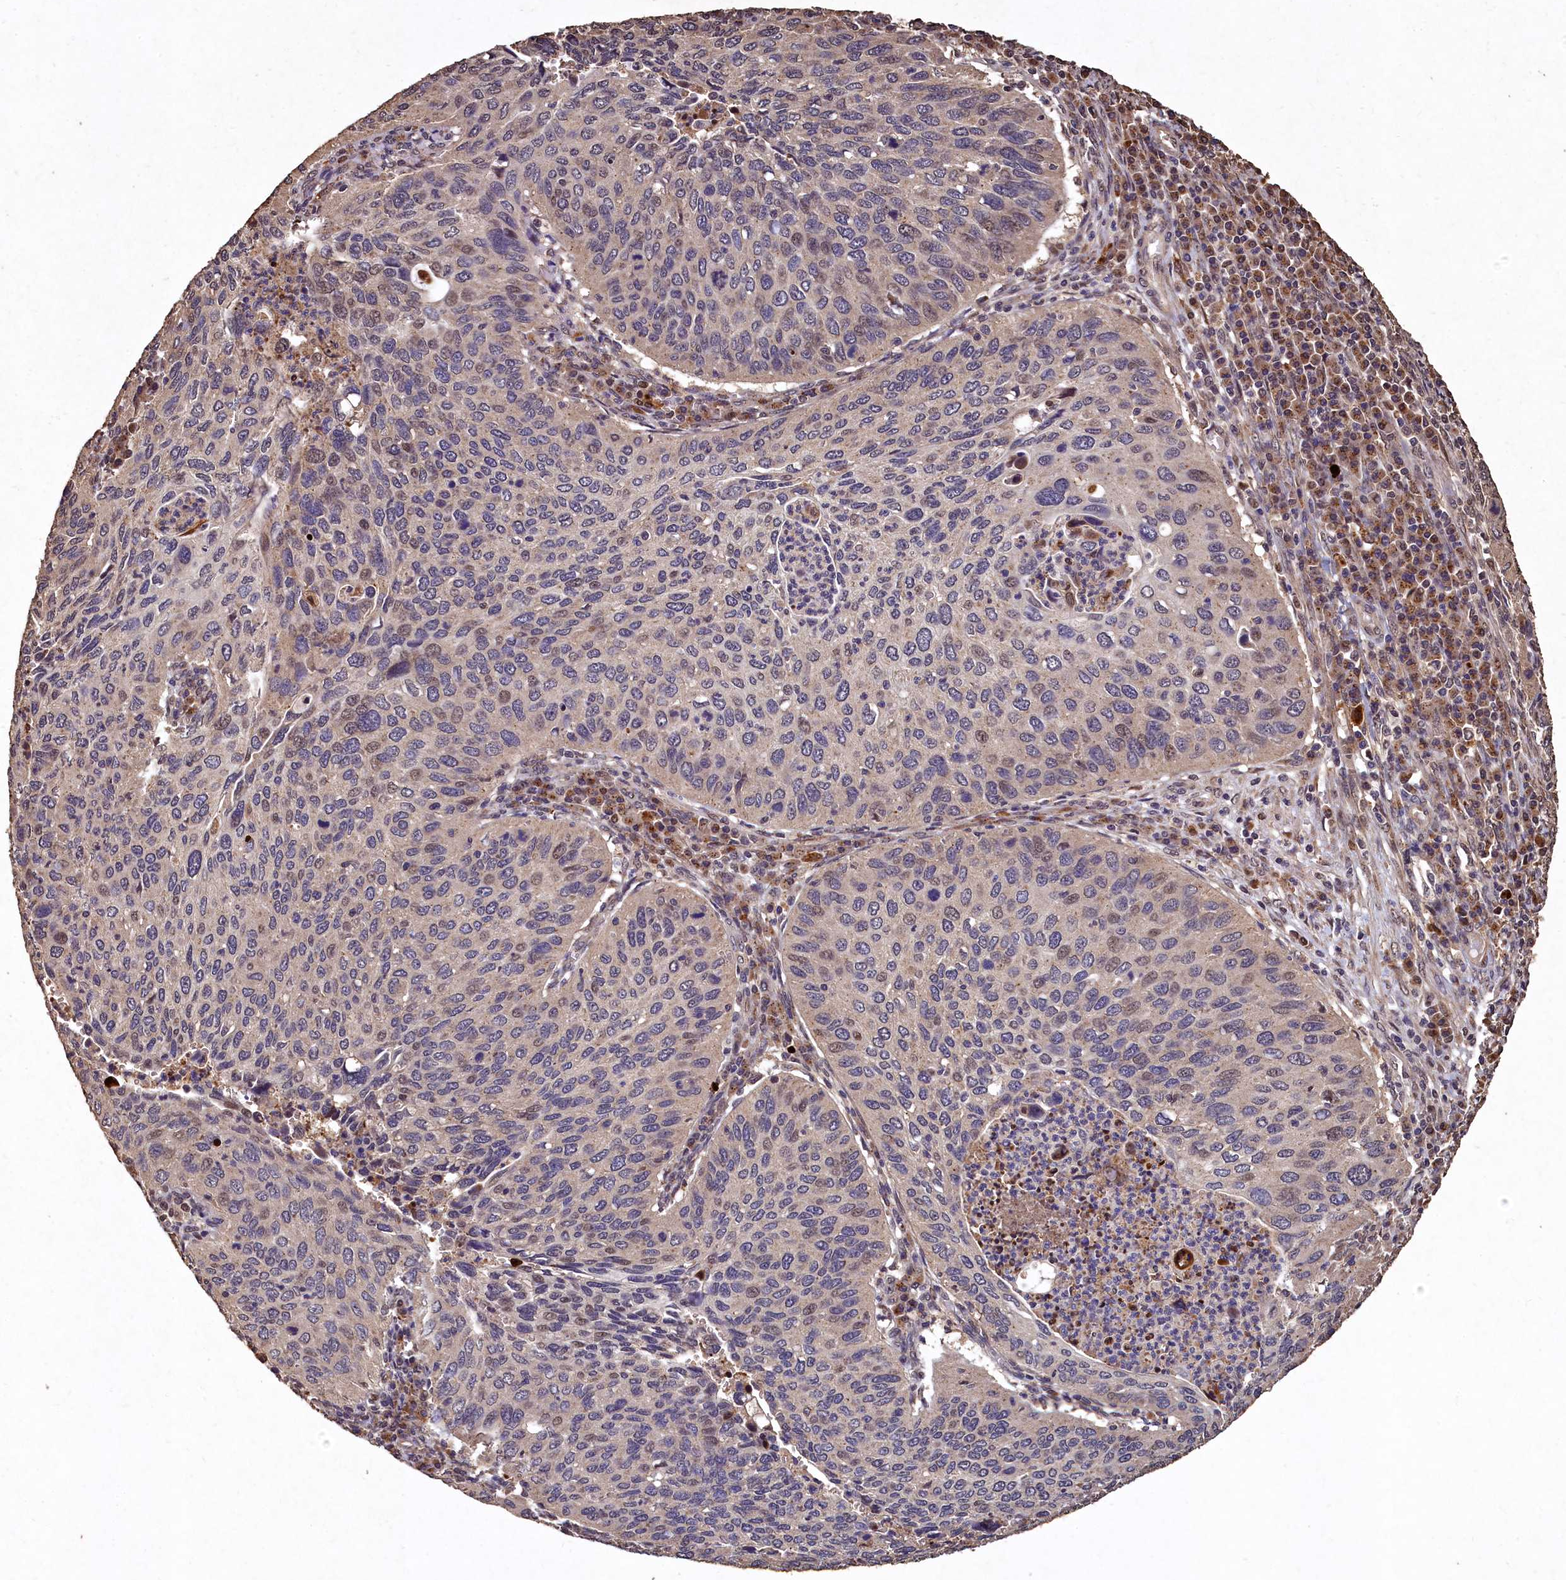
{"staining": {"intensity": "weak", "quantity": "<25%", "location": "cytoplasmic/membranous"}, "tissue": "cervical cancer", "cell_type": "Tumor cells", "image_type": "cancer", "snomed": [{"axis": "morphology", "description": "Squamous cell carcinoma, NOS"}, {"axis": "topography", "description": "Cervix"}], "caption": "DAB immunohistochemical staining of cervical squamous cell carcinoma shows no significant positivity in tumor cells.", "gene": "LSM4", "patient": {"sex": "female", "age": 38}}